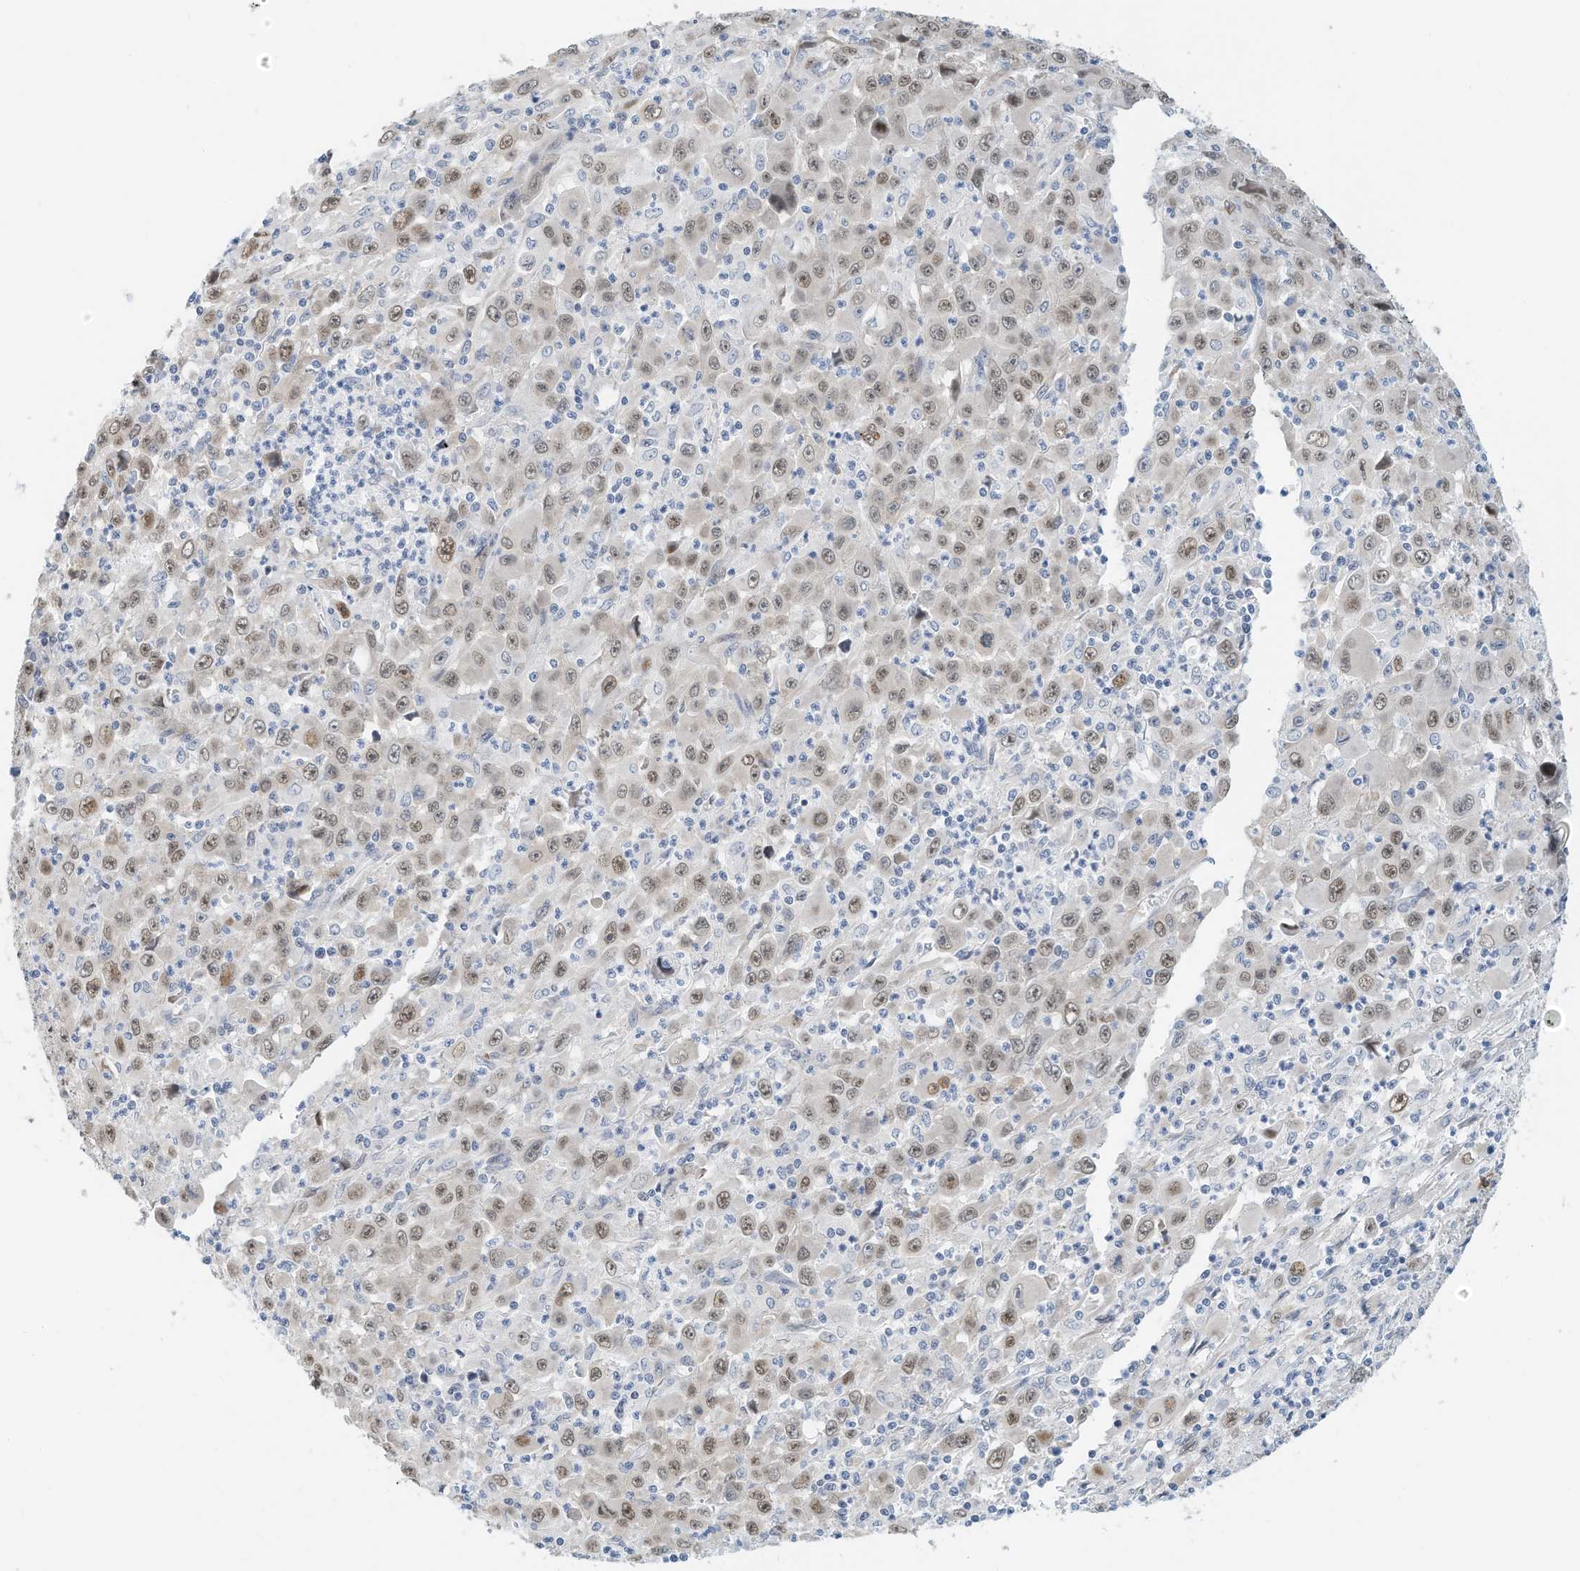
{"staining": {"intensity": "weak", "quantity": ">75%", "location": "nuclear"}, "tissue": "melanoma", "cell_type": "Tumor cells", "image_type": "cancer", "snomed": [{"axis": "morphology", "description": "Malignant melanoma, Metastatic site"}, {"axis": "topography", "description": "Skin"}], "caption": "High-power microscopy captured an IHC histopathology image of malignant melanoma (metastatic site), revealing weak nuclear positivity in about >75% of tumor cells.", "gene": "ARHGAP28", "patient": {"sex": "female", "age": 56}}